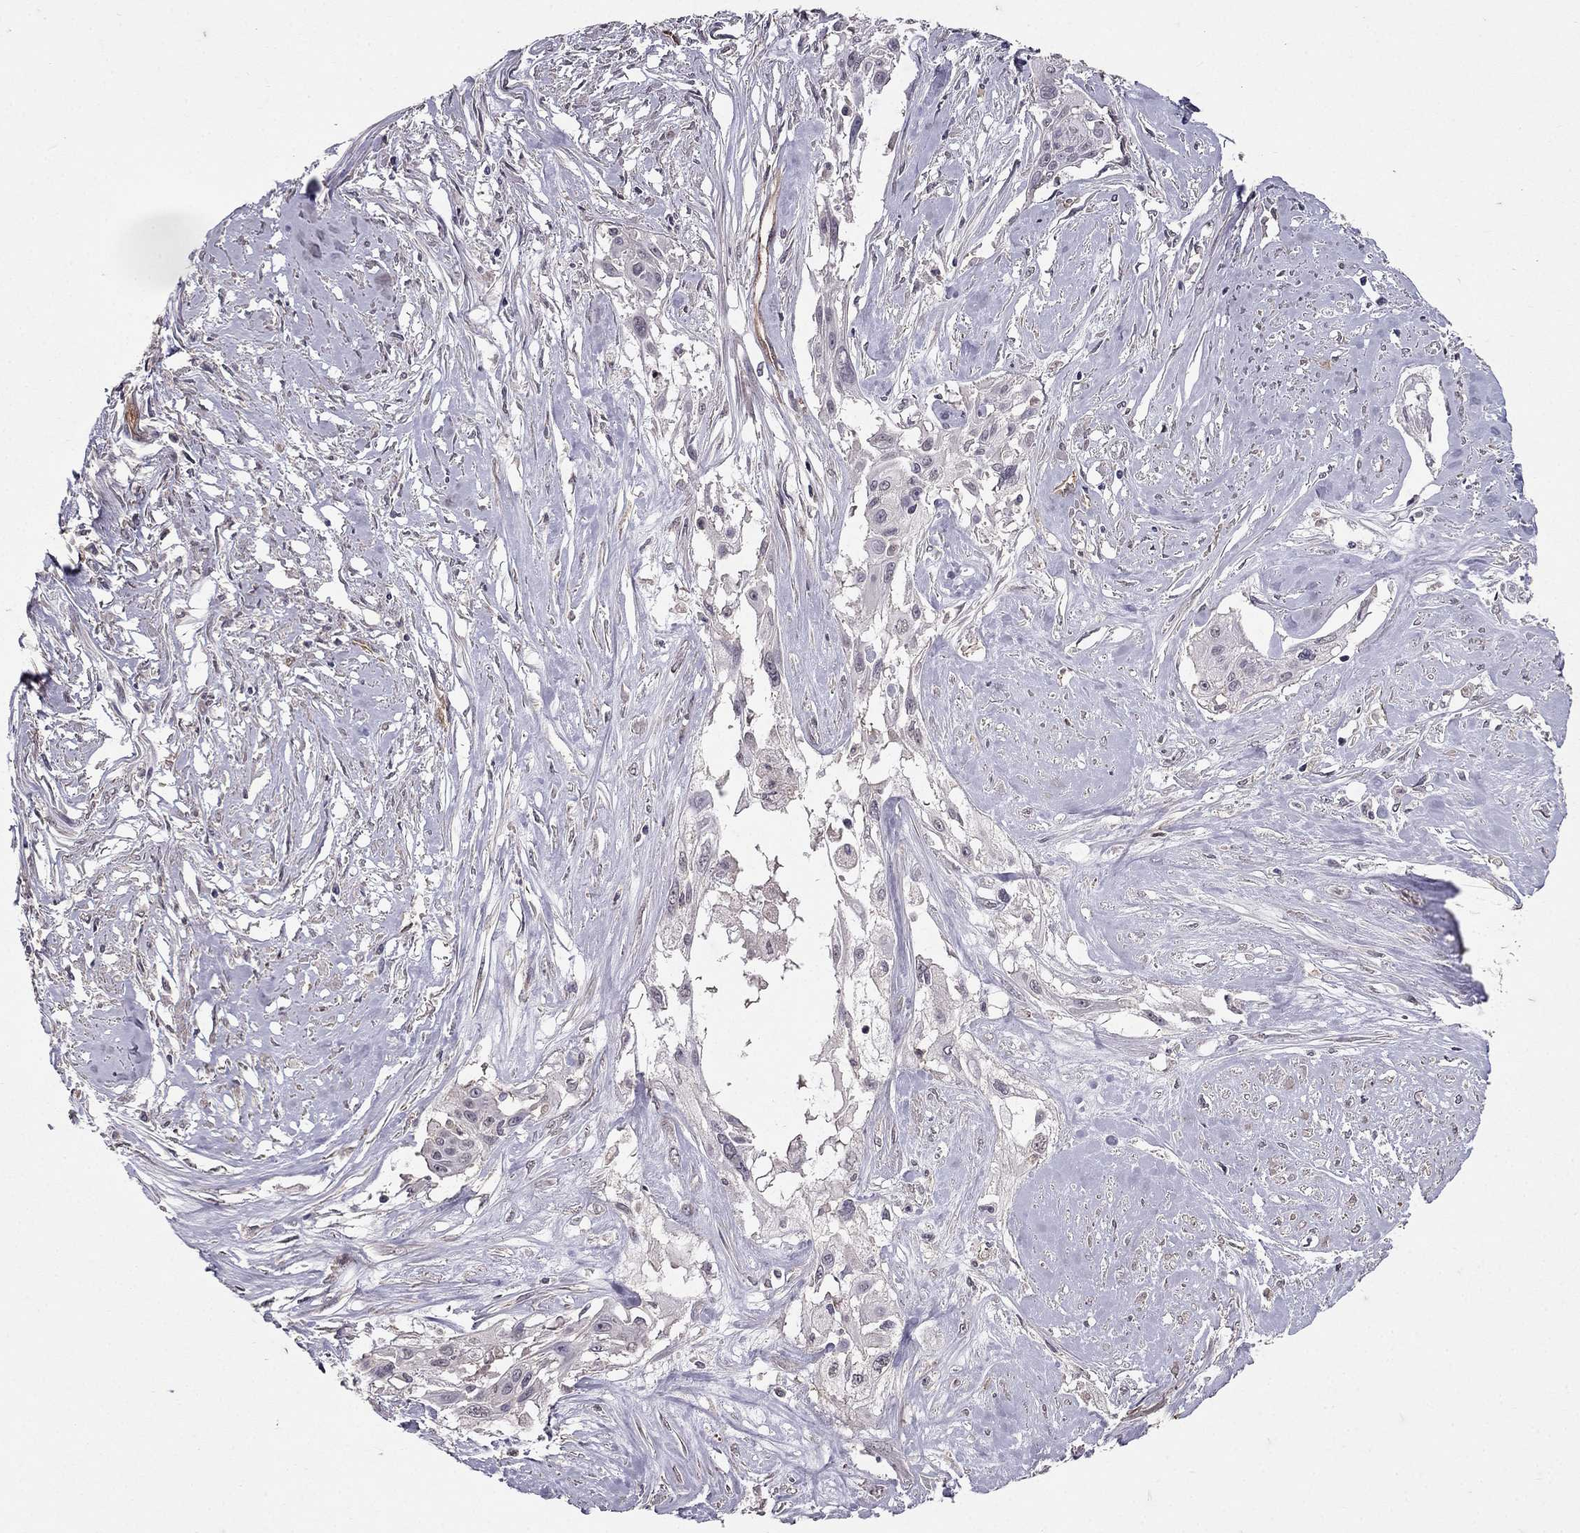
{"staining": {"intensity": "negative", "quantity": "none", "location": "none"}, "tissue": "cervical cancer", "cell_type": "Tumor cells", "image_type": "cancer", "snomed": [{"axis": "morphology", "description": "Squamous cell carcinoma, NOS"}, {"axis": "topography", "description": "Cervix"}], "caption": "This is an immunohistochemistry histopathology image of human cervical cancer. There is no positivity in tumor cells.", "gene": "RASIP1", "patient": {"sex": "female", "age": 49}}